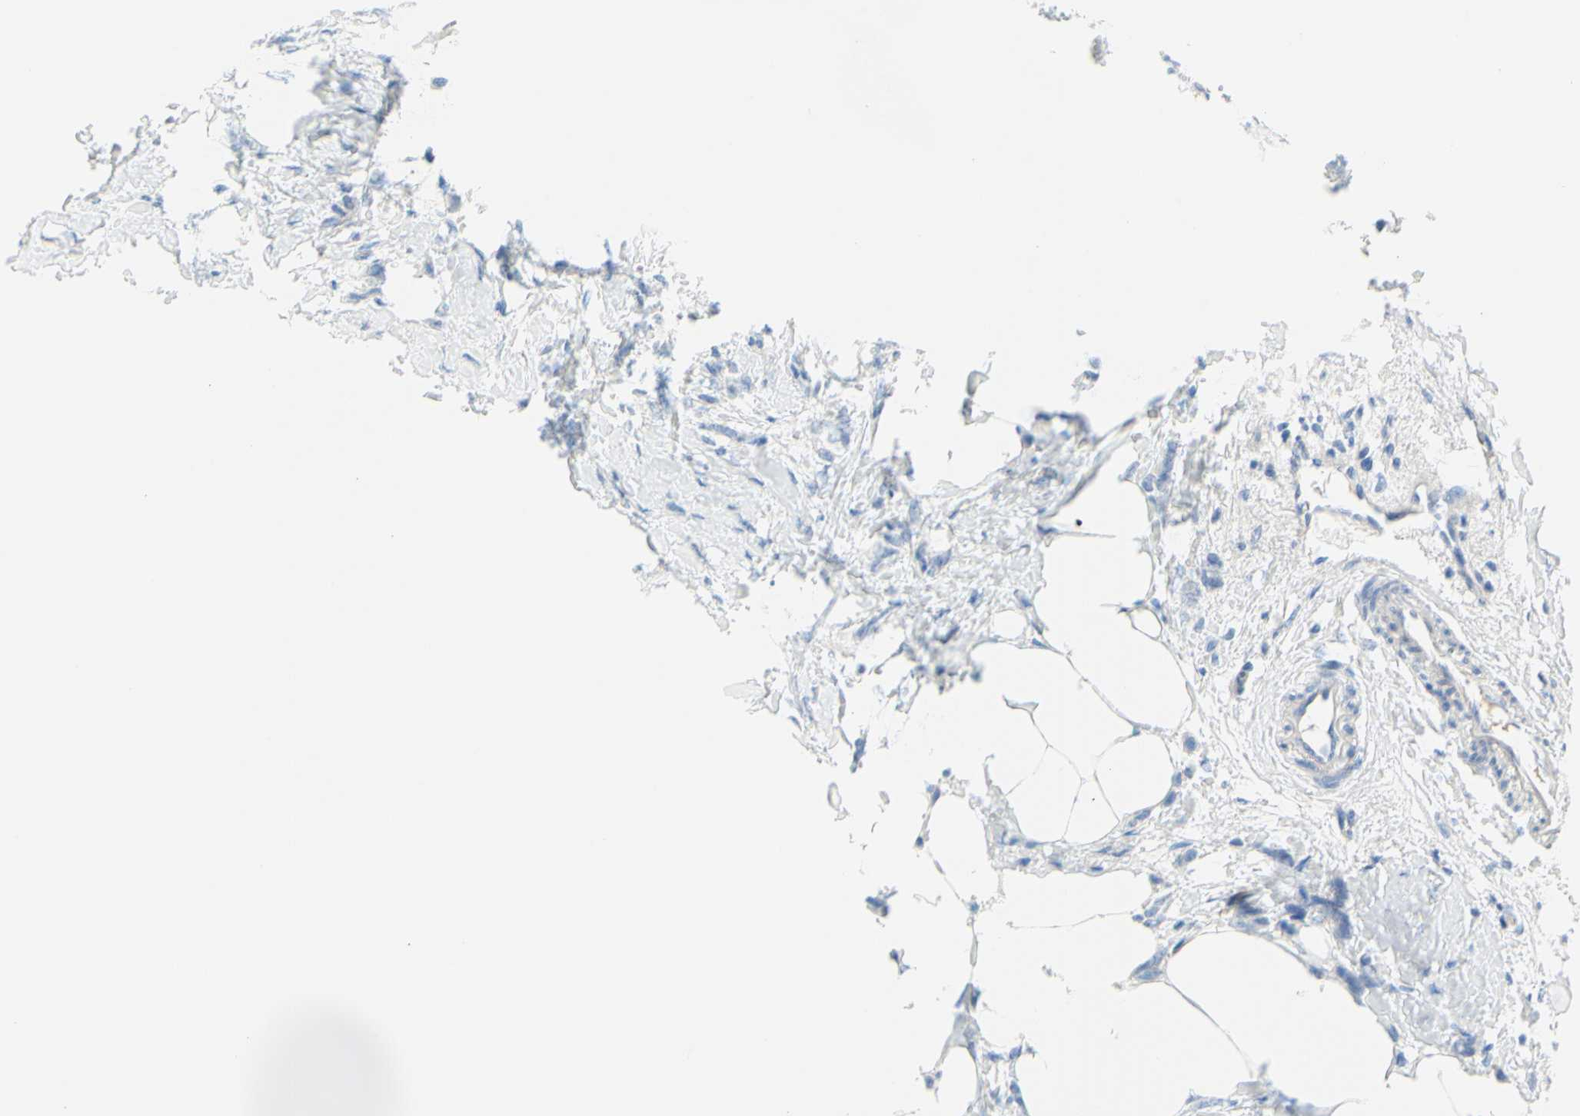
{"staining": {"intensity": "negative", "quantity": "none", "location": "none"}, "tissue": "breast cancer", "cell_type": "Tumor cells", "image_type": "cancer", "snomed": [{"axis": "morphology", "description": "Lobular carcinoma, in situ"}, {"axis": "morphology", "description": "Lobular carcinoma"}, {"axis": "topography", "description": "Breast"}], "caption": "Tumor cells show no significant positivity in breast cancer.", "gene": "DCT", "patient": {"sex": "female", "age": 41}}